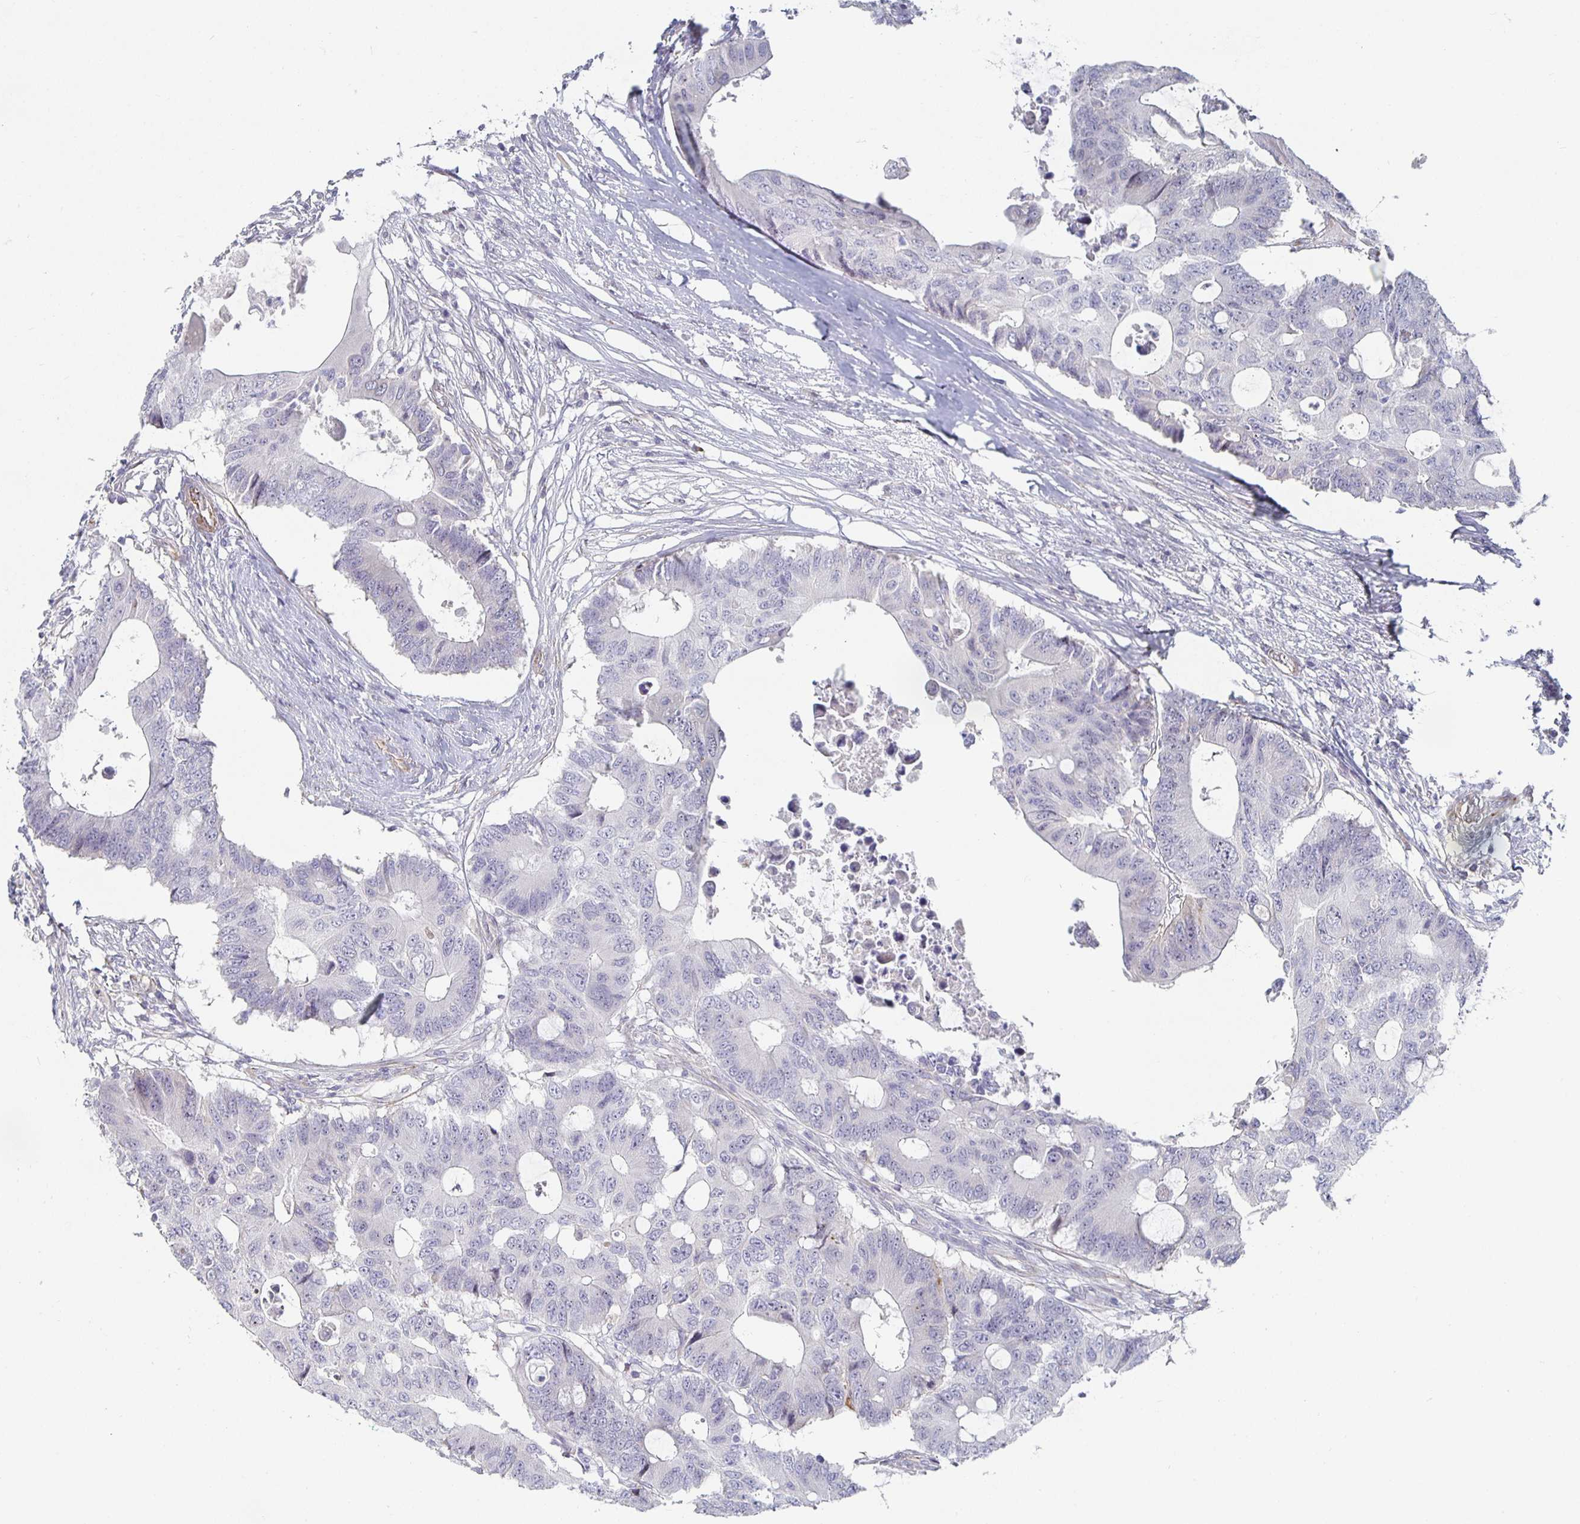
{"staining": {"intensity": "negative", "quantity": "none", "location": "none"}, "tissue": "colorectal cancer", "cell_type": "Tumor cells", "image_type": "cancer", "snomed": [{"axis": "morphology", "description": "Adenocarcinoma, NOS"}, {"axis": "topography", "description": "Colon"}], "caption": "The photomicrograph shows no significant expression in tumor cells of colorectal cancer. Brightfield microscopy of IHC stained with DAB (brown) and hematoxylin (blue), captured at high magnification.", "gene": "S100G", "patient": {"sex": "male", "age": 71}}